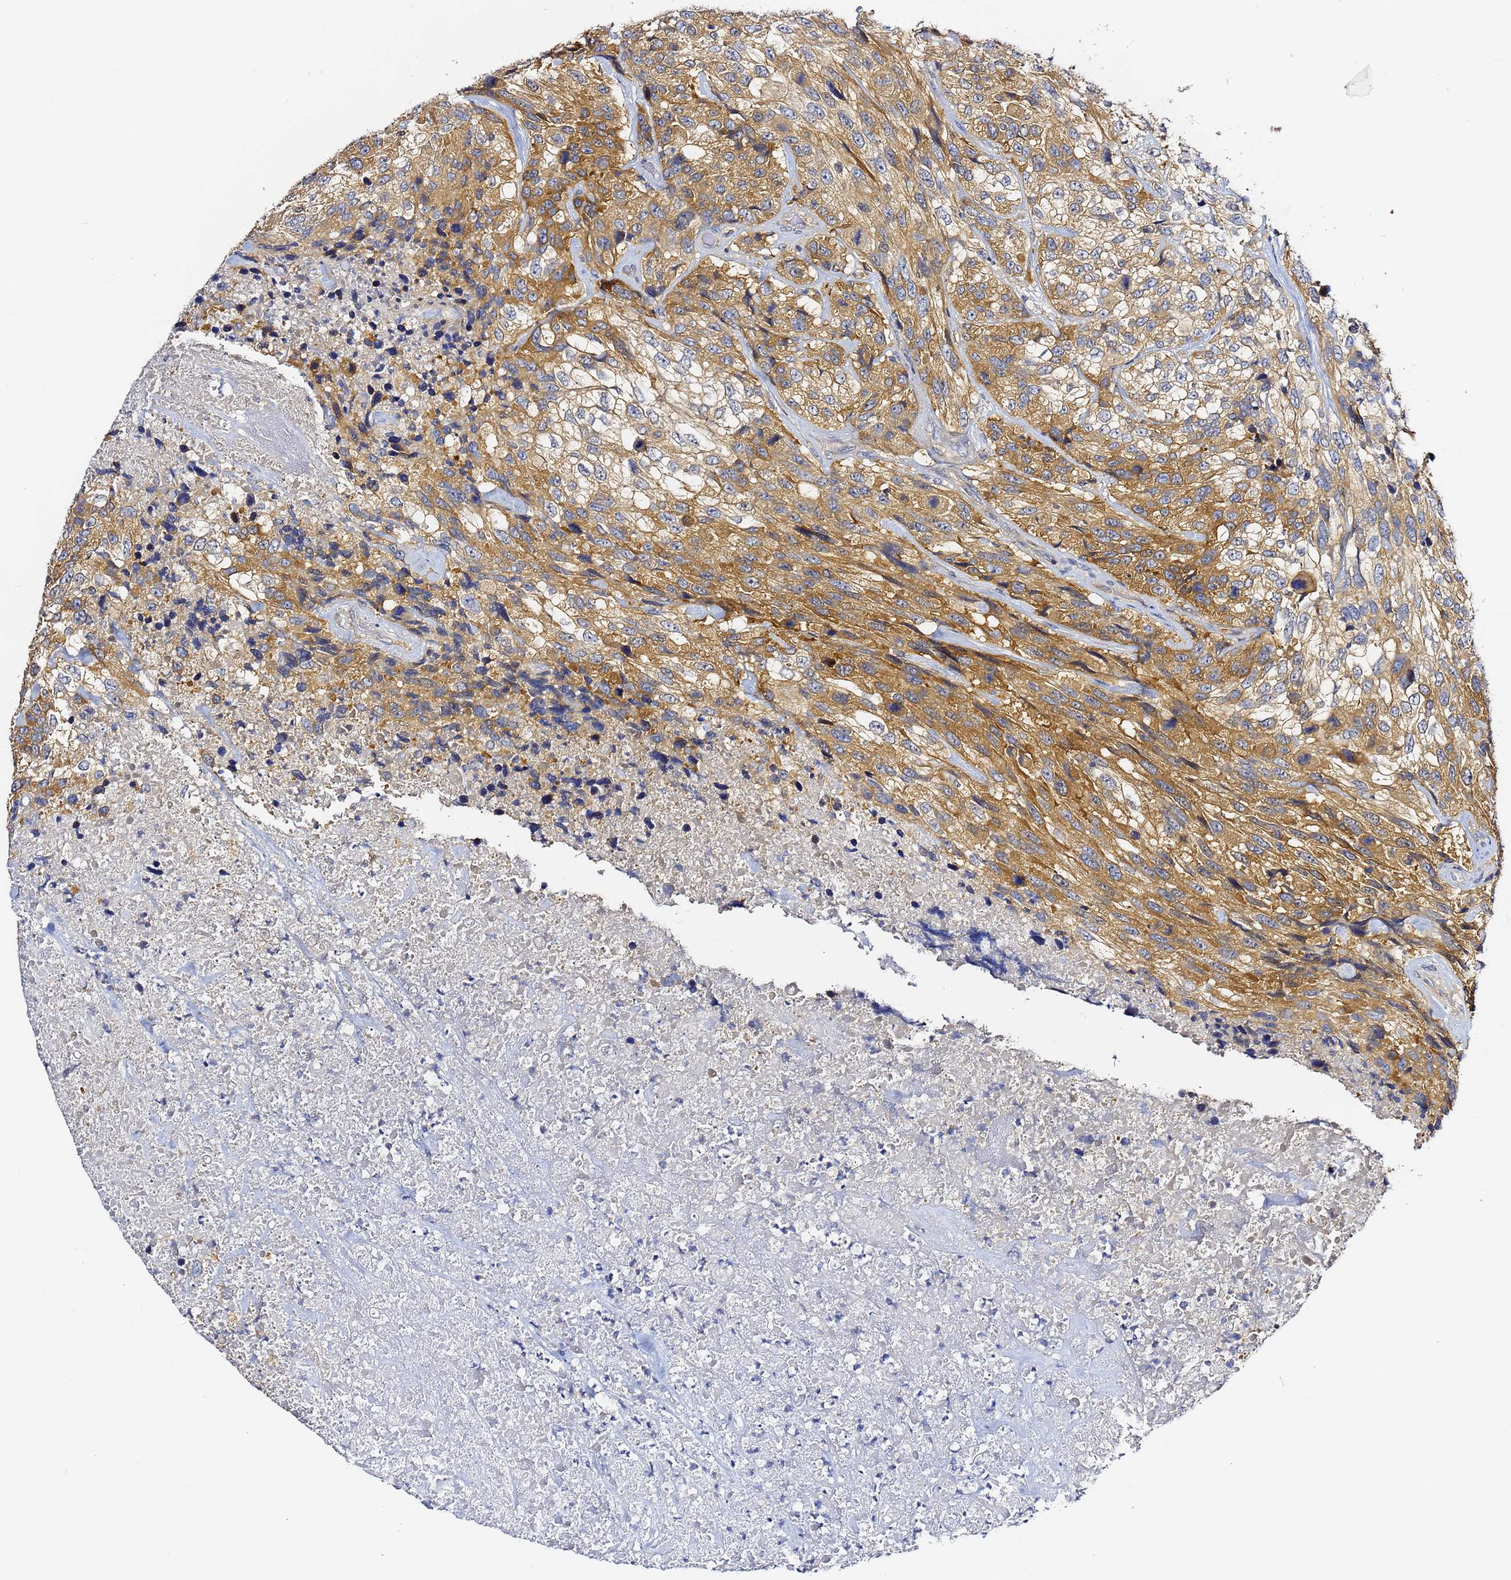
{"staining": {"intensity": "moderate", "quantity": ">75%", "location": "cytoplasmic/membranous"}, "tissue": "urothelial cancer", "cell_type": "Tumor cells", "image_type": "cancer", "snomed": [{"axis": "morphology", "description": "Urothelial carcinoma, High grade"}, {"axis": "topography", "description": "Urinary bladder"}], "caption": "Urothelial cancer stained with a protein marker exhibits moderate staining in tumor cells.", "gene": "LENG1", "patient": {"sex": "female", "age": 70}}